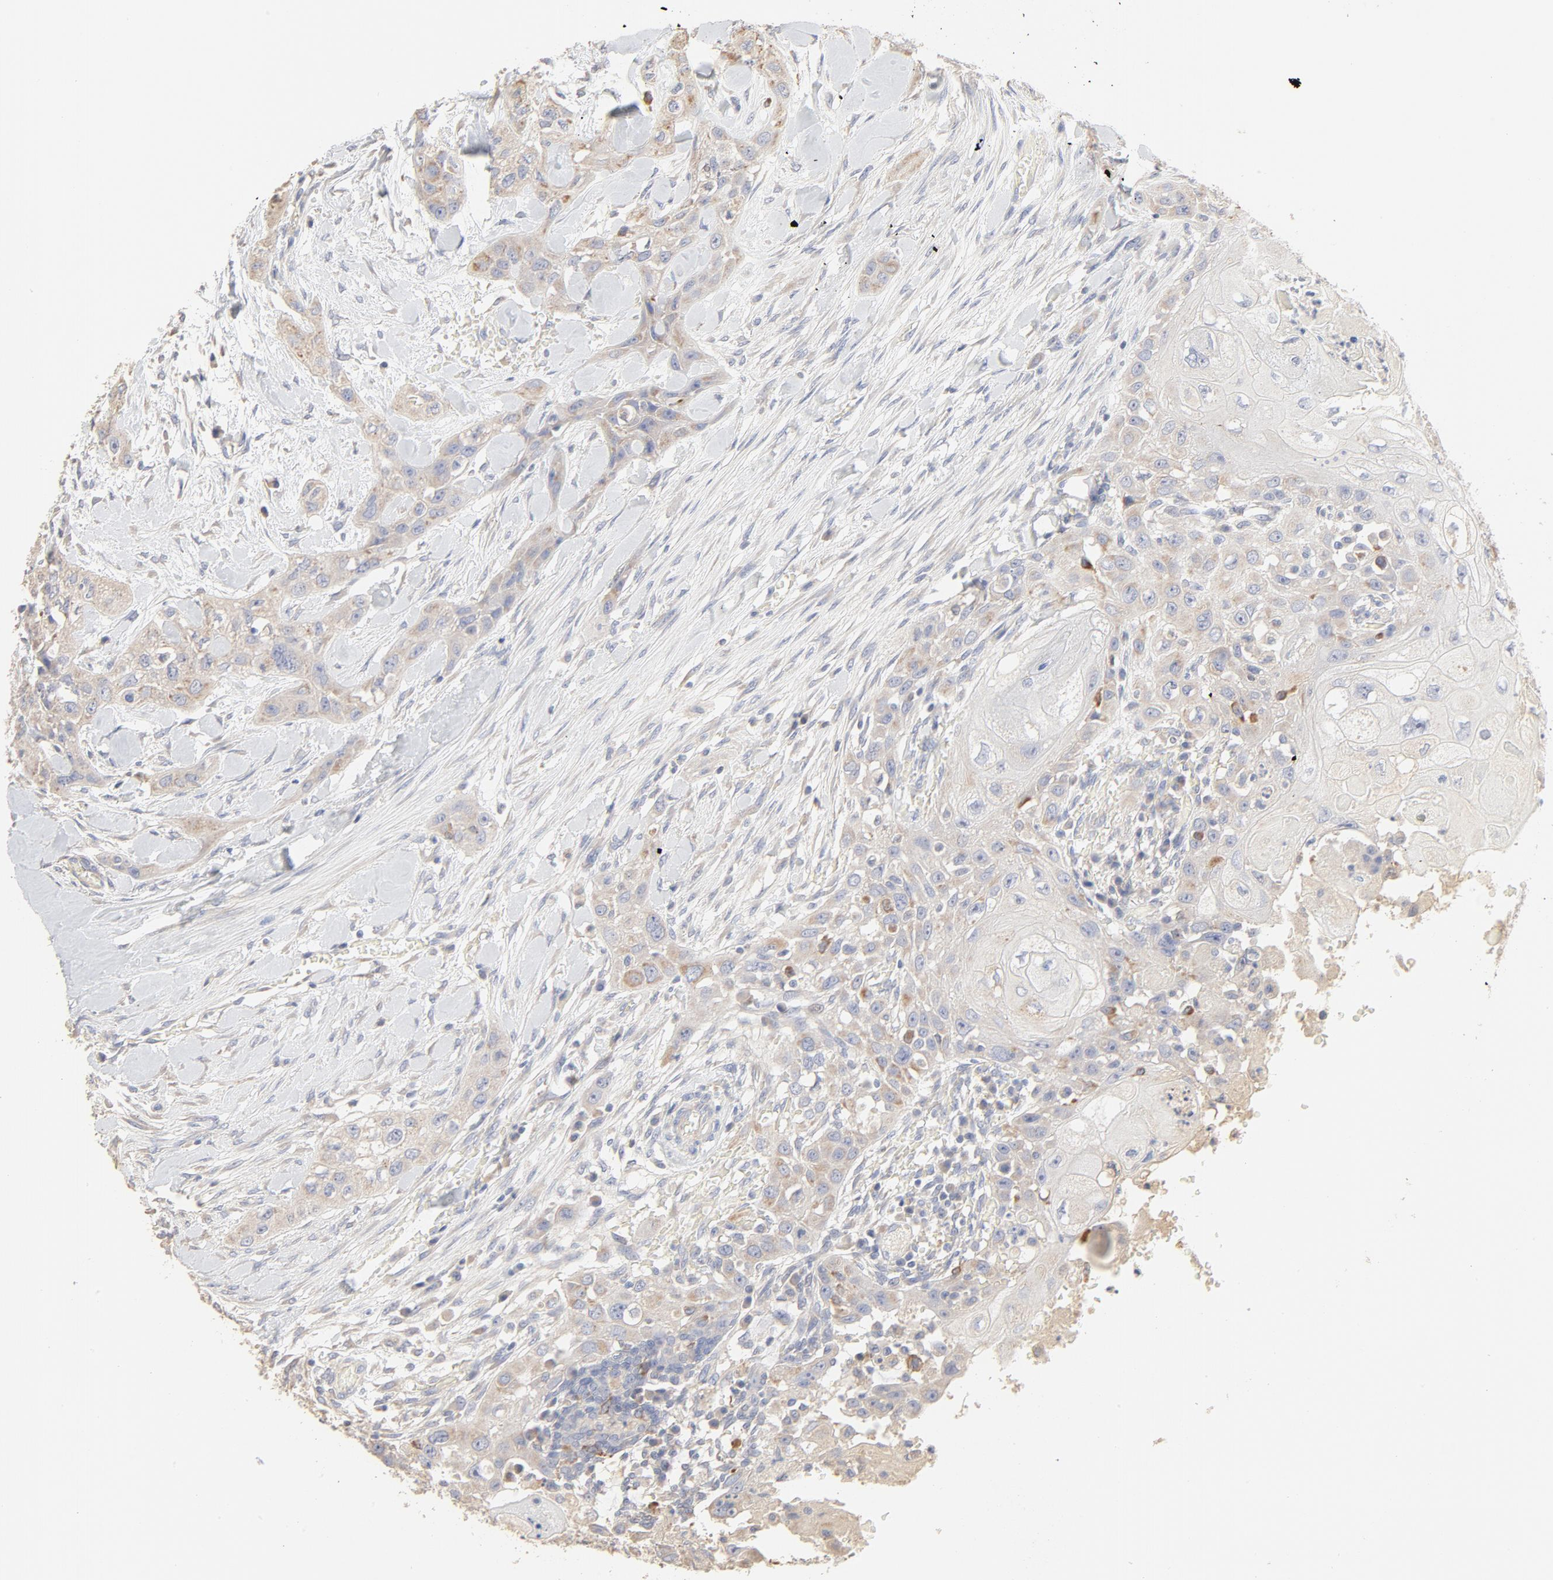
{"staining": {"intensity": "negative", "quantity": "none", "location": "none"}, "tissue": "head and neck cancer", "cell_type": "Tumor cells", "image_type": "cancer", "snomed": [{"axis": "morphology", "description": "Neoplasm, malignant, NOS"}, {"axis": "topography", "description": "Salivary gland"}, {"axis": "topography", "description": "Head-Neck"}], "caption": "Human head and neck malignant neoplasm stained for a protein using immunohistochemistry (IHC) displays no expression in tumor cells.", "gene": "FCGBP", "patient": {"sex": "male", "age": 43}}